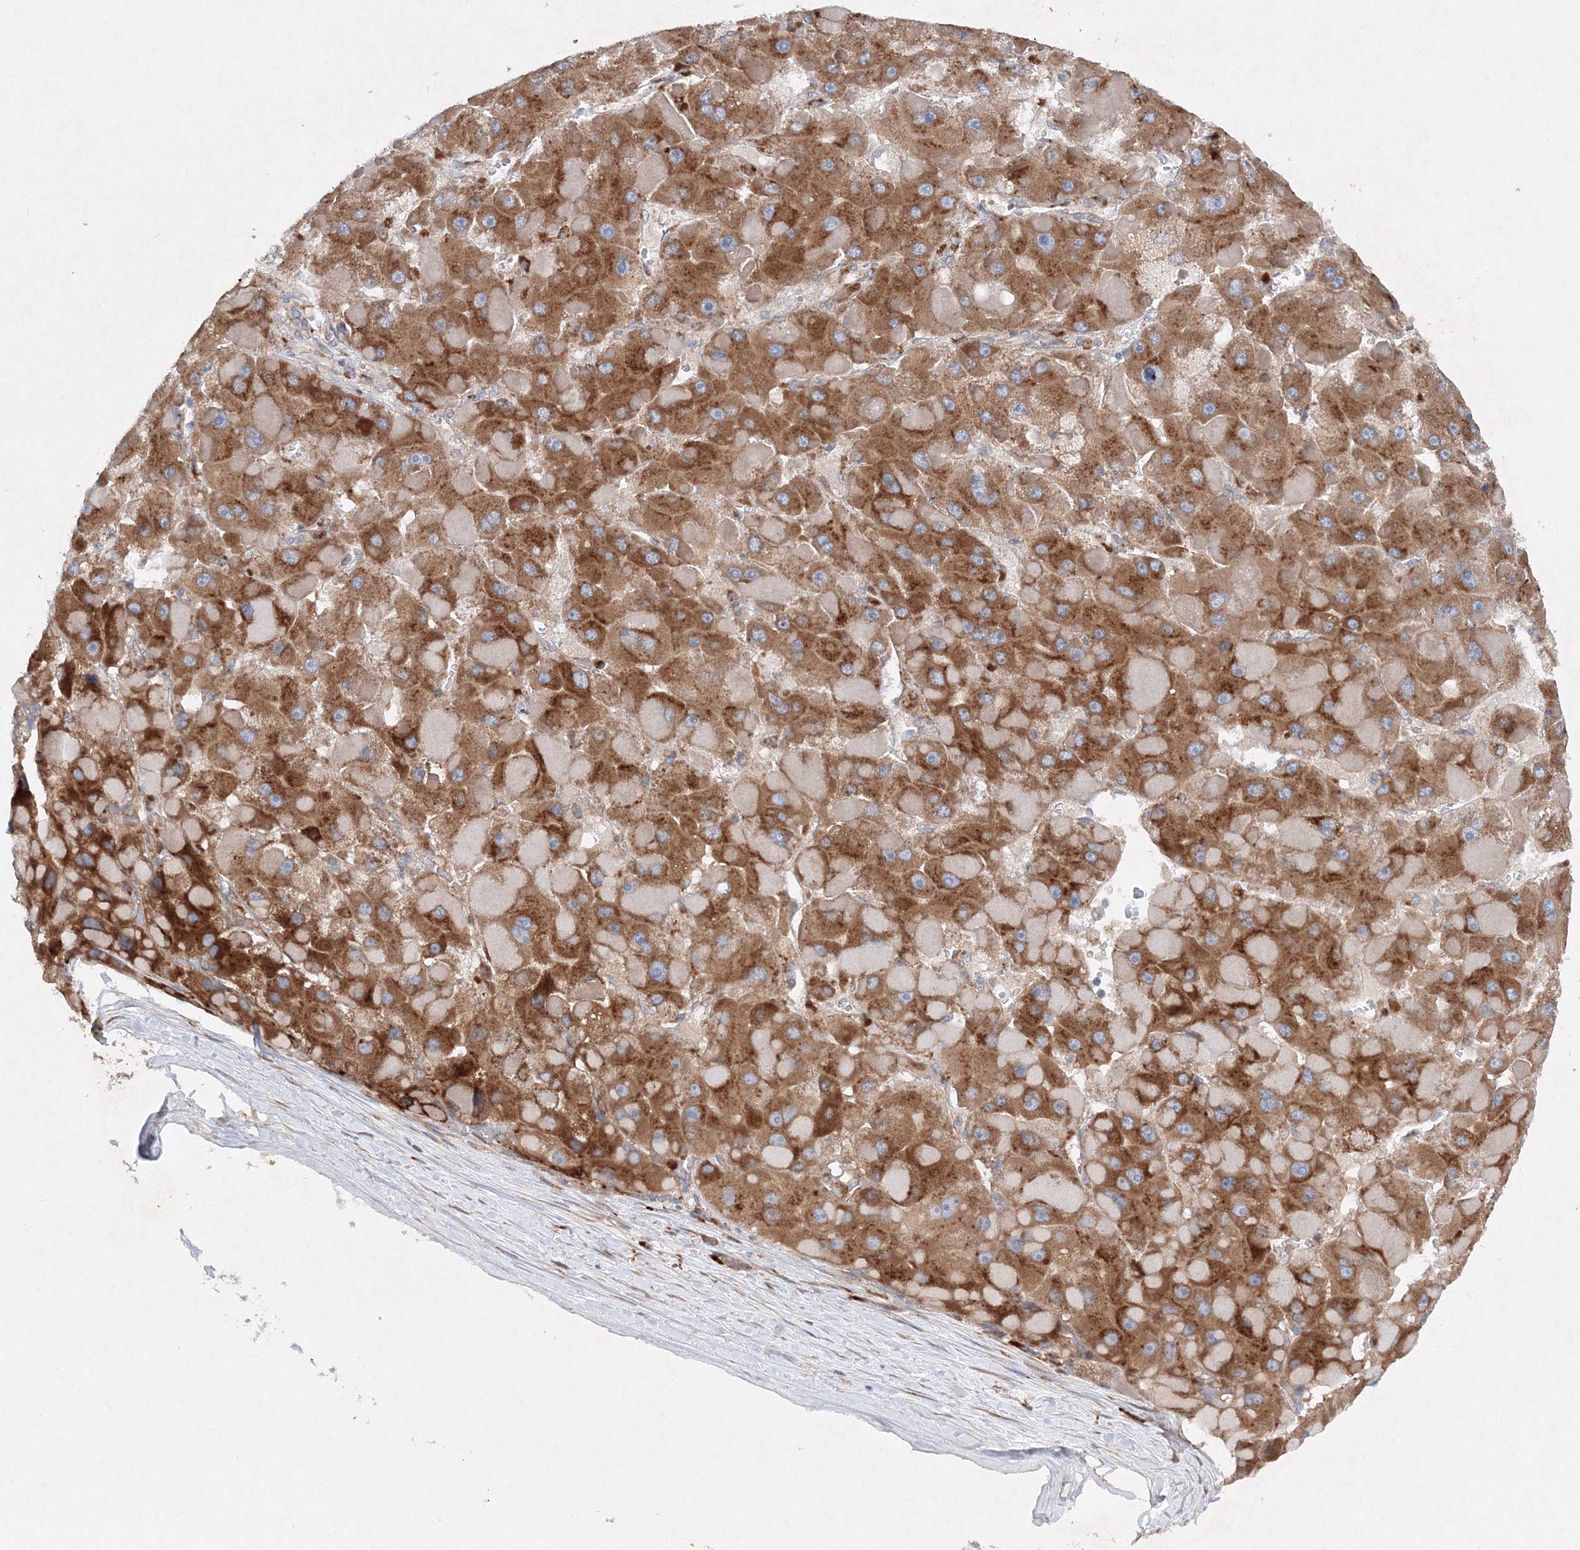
{"staining": {"intensity": "moderate", "quantity": ">75%", "location": "cytoplasmic/membranous"}, "tissue": "liver cancer", "cell_type": "Tumor cells", "image_type": "cancer", "snomed": [{"axis": "morphology", "description": "Carcinoma, Hepatocellular, NOS"}, {"axis": "topography", "description": "Liver"}], "caption": "DAB (3,3'-diaminobenzidine) immunohistochemical staining of hepatocellular carcinoma (liver) shows moderate cytoplasmic/membranous protein positivity in approximately >75% of tumor cells.", "gene": "SLC36A1", "patient": {"sex": "female", "age": 73}}